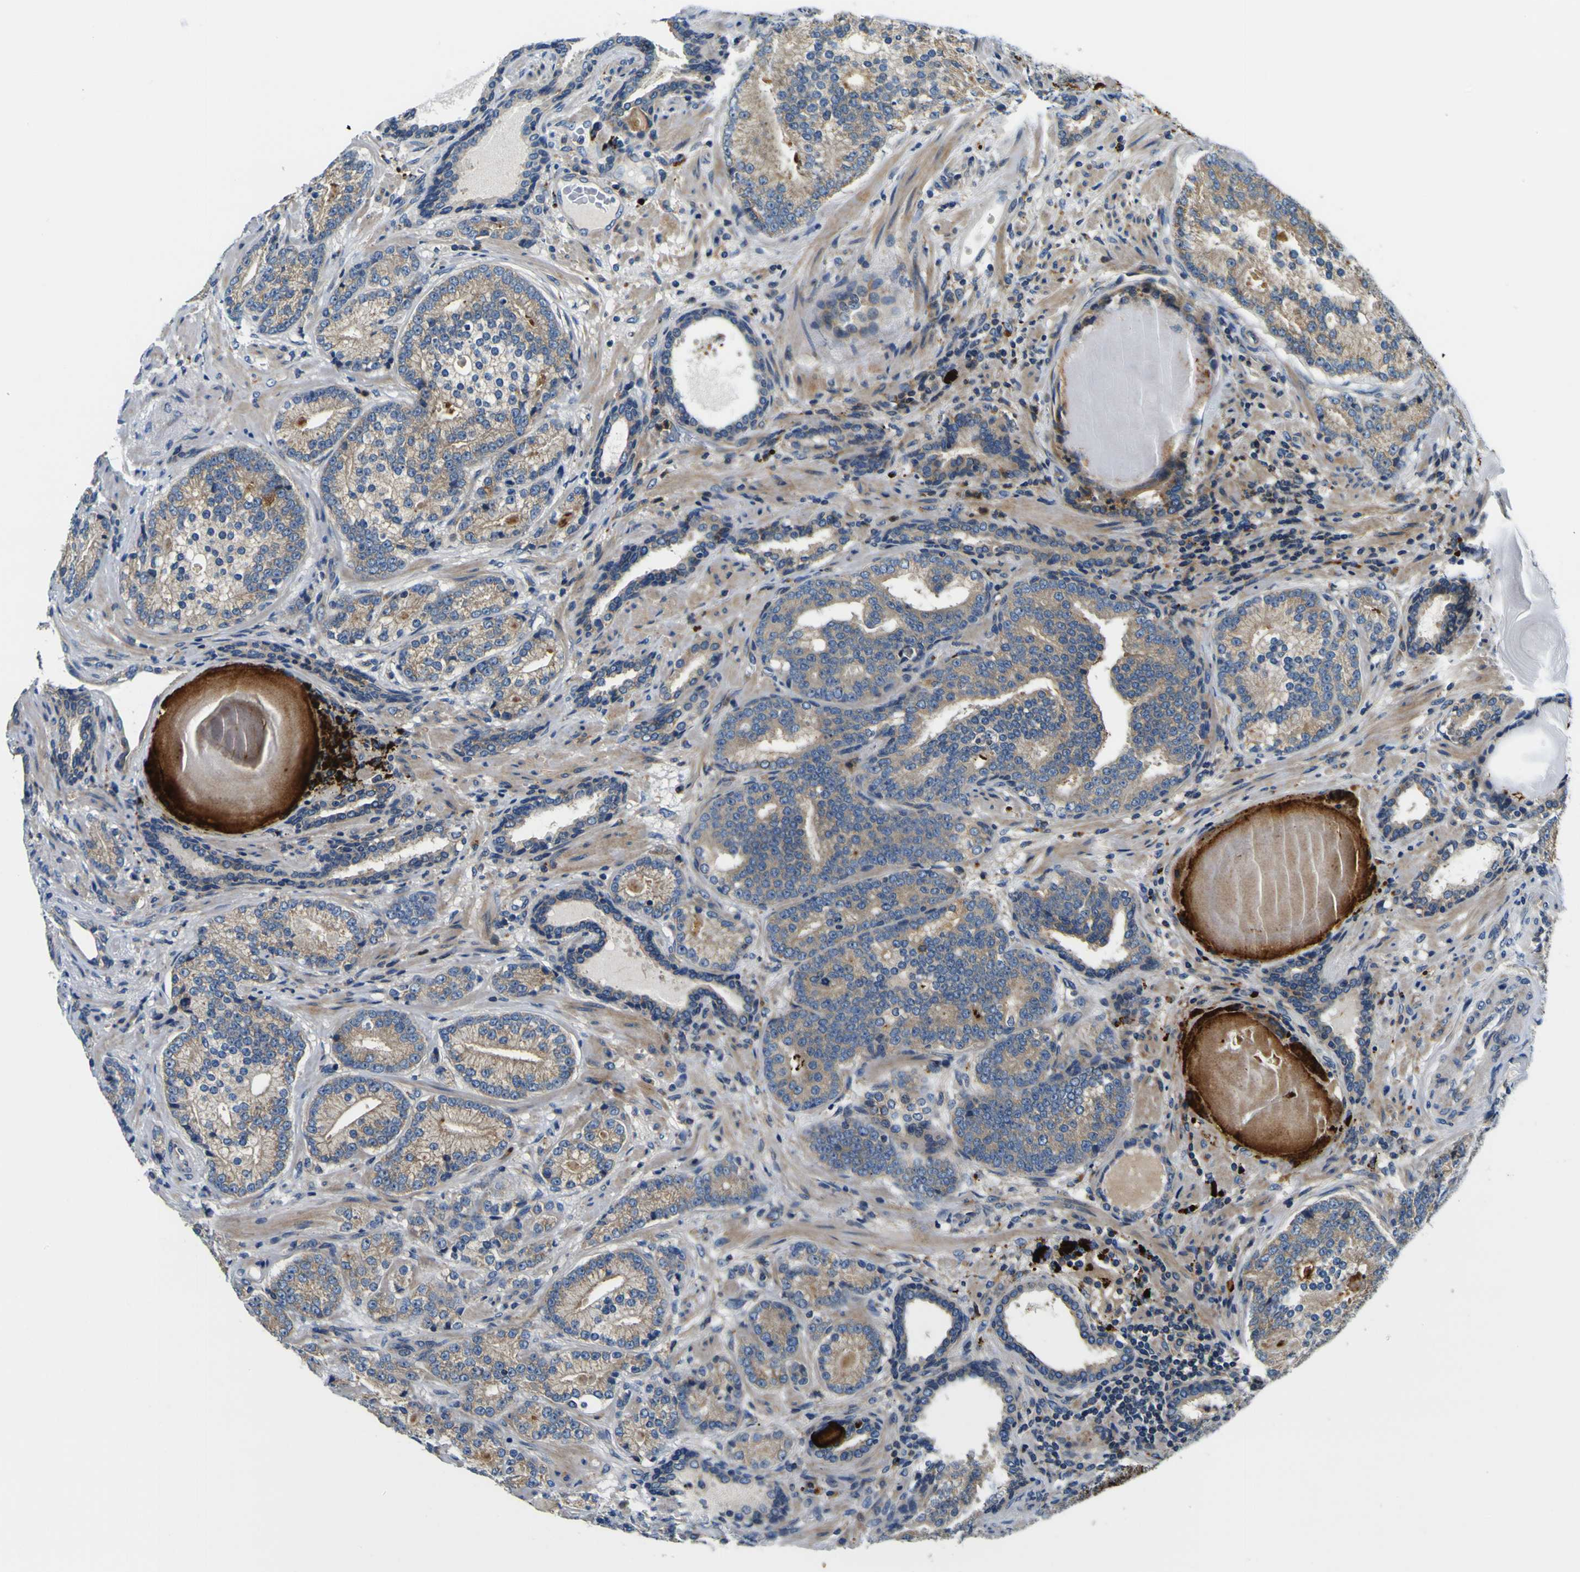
{"staining": {"intensity": "moderate", "quantity": "25%-75%", "location": "cytoplasmic/membranous"}, "tissue": "prostate cancer", "cell_type": "Tumor cells", "image_type": "cancer", "snomed": [{"axis": "morphology", "description": "Adenocarcinoma, High grade"}, {"axis": "topography", "description": "Prostate"}], "caption": "Prostate adenocarcinoma (high-grade) stained with DAB IHC shows medium levels of moderate cytoplasmic/membranous positivity in approximately 25%-75% of tumor cells.", "gene": "CLSTN1", "patient": {"sex": "male", "age": 61}}